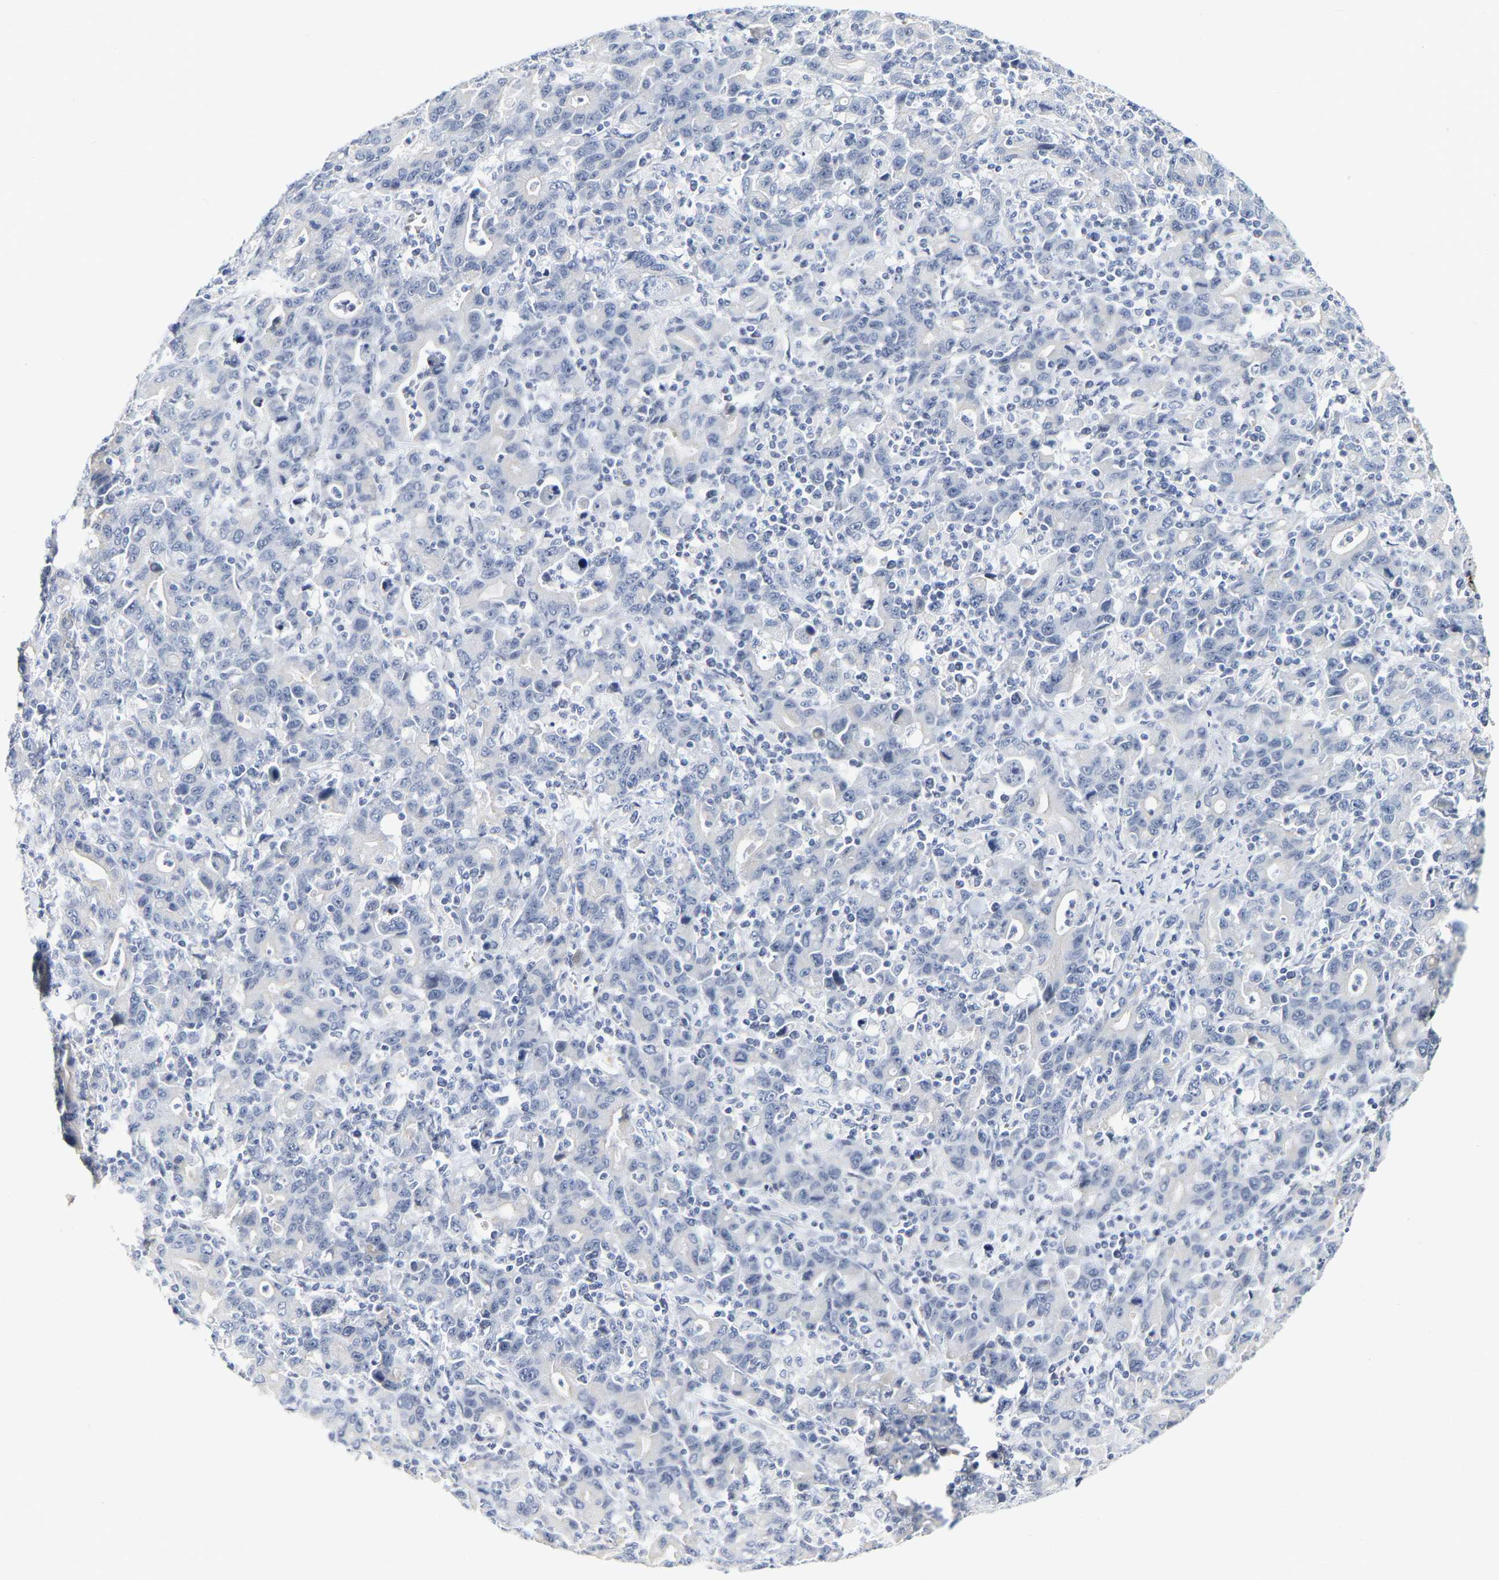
{"staining": {"intensity": "negative", "quantity": "none", "location": "none"}, "tissue": "stomach cancer", "cell_type": "Tumor cells", "image_type": "cancer", "snomed": [{"axis": "morphology", "description": "Adenocarcinoma, NOS"}, {"axis": "topography", "description": "Stomach, upper"}], "caption": "The micrograph reveals no staining of tumor cells in stomach cancer (adenocarcinoma). The staining is performed using DAB brown chromogen with nuclei counter-stained in using hematoxylin.", "gene": "KRT76", "patient": {"sex": "male", "age": 69}}